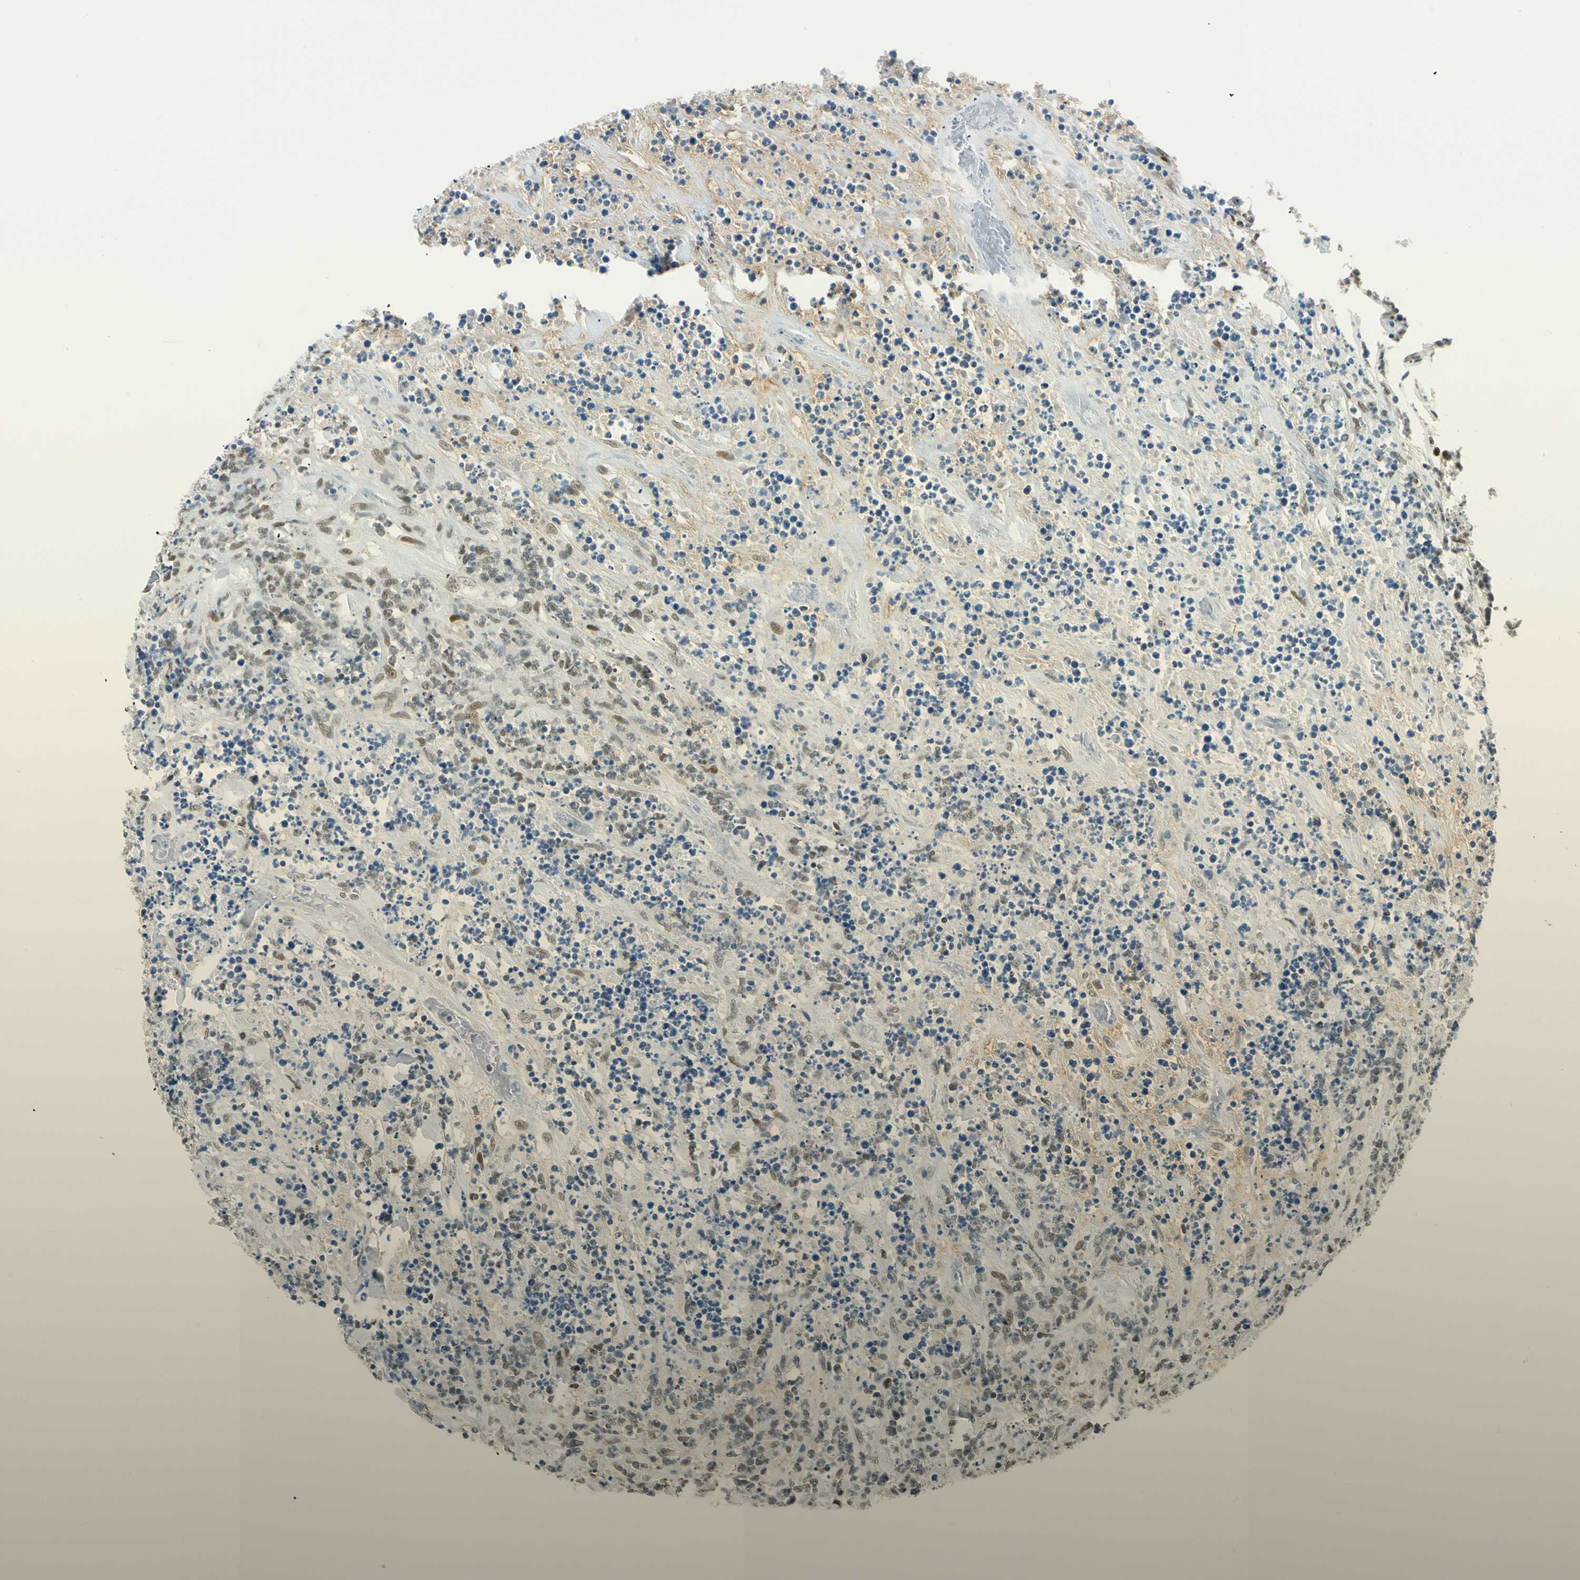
{"staining": {"intensity": "moderate", "quantity": "25%-75%", "location": "nuclear"}, "tissue": "lymphoma", "cell_type": "Tumor cells", "image_type": "cancer", "snomed": [{"axis": "morphology", "description": "Malignant lymphoma, non-Hodgkin's type, High grade"}, {"axis": "topography", "description": "Soft tissue"}], "caption": "Human lymphoma stained with a brown dye exhibits moderate nuclear positive staining in approximately 25%-75% of tumor cells.", "gene": "NELFE", "patient": {"sex": "male", "age": 18}}